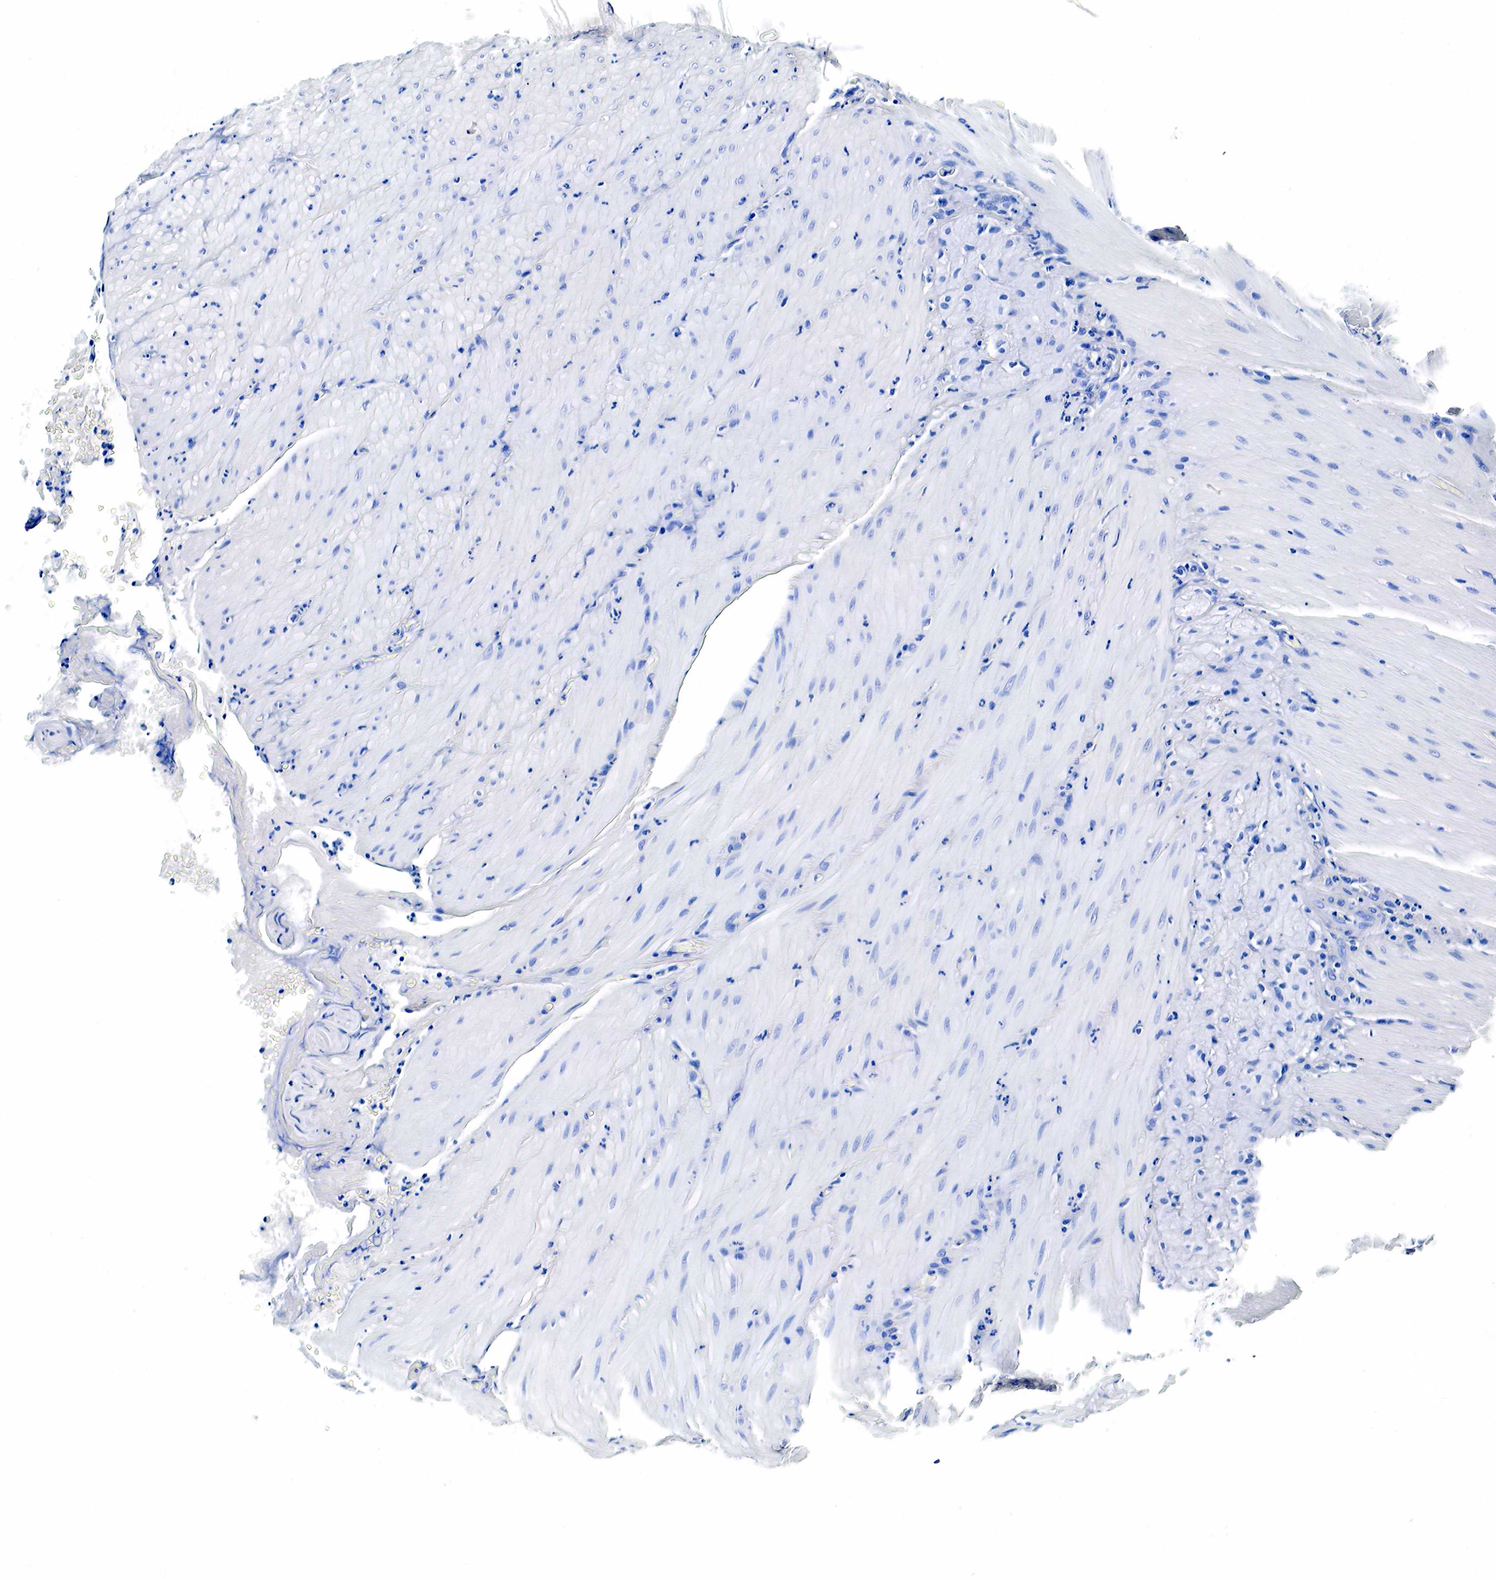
{"staining": {"intensity": "negative", "quantity": "none", "location": "none"}, "tissue": "smooth muscle", "cell_type": "Smooth muscle cells", "image_type": "normal", "snomed": [{"axis": "morphology", "description": "Normal tissue, NOS"}, {"axis": "topography", "description": "Duodenum"}], "caption": "This is an IHC image of normal smooth muscle. There is no expression in smooth muscle cells.", "gene": "GAST", "patient": {"sex": "male", "age": 63}}